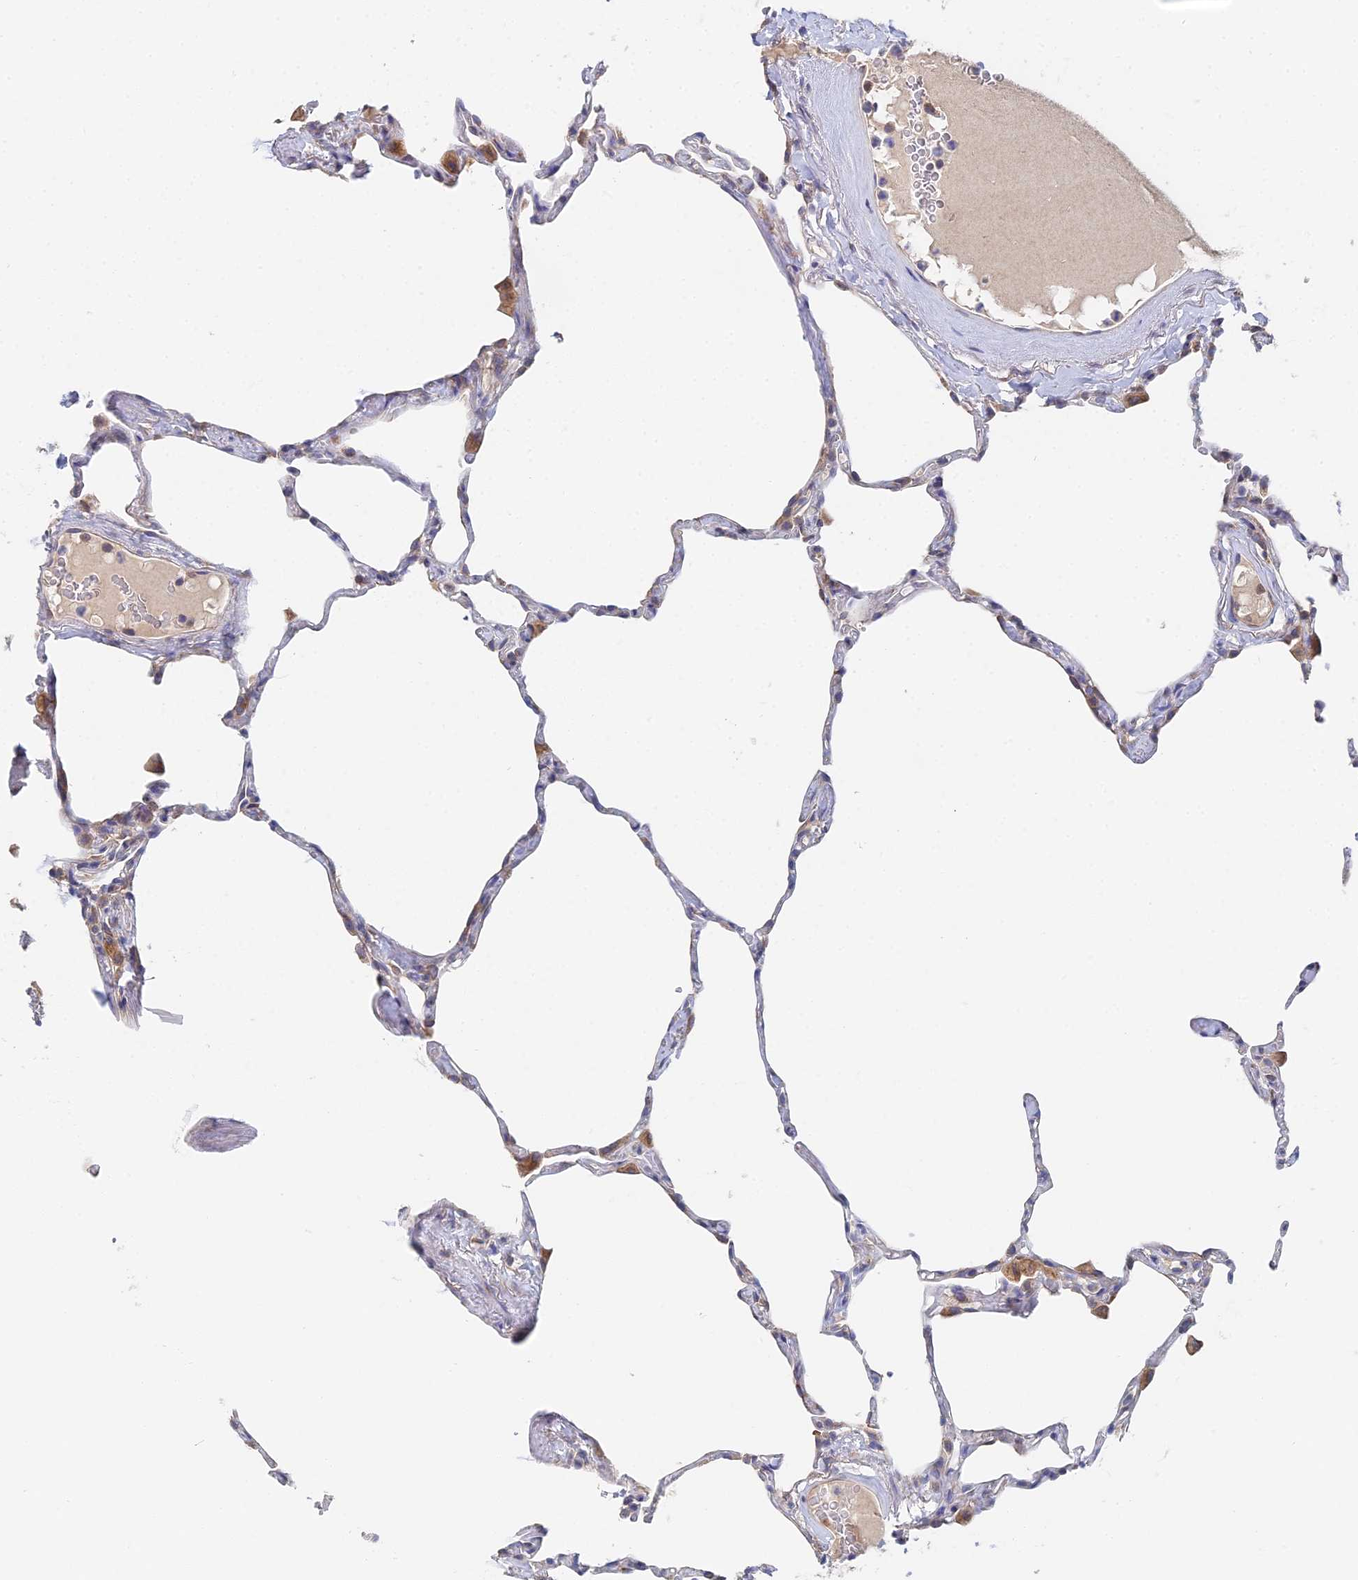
{"staining": {"intensity": "negative", "quantity": "none", "location": "none"}, "tissue": "lung", "cell_type": "Alveolar cells", "image_type": "normal", "snomed": [{"axis": "morphology", "description": "Normal tissue, NOS"}, {"axis": "topography", "description": "Lung"}], "caption": "IHC of benign human lung exhibits no staining in alveolar cells. (DAB (3,3'-diaminobenzidine) IHC with hematoxylin counter stain).", "gene": "ELOF1", "patient": {"sex": "male", "age": 65}}